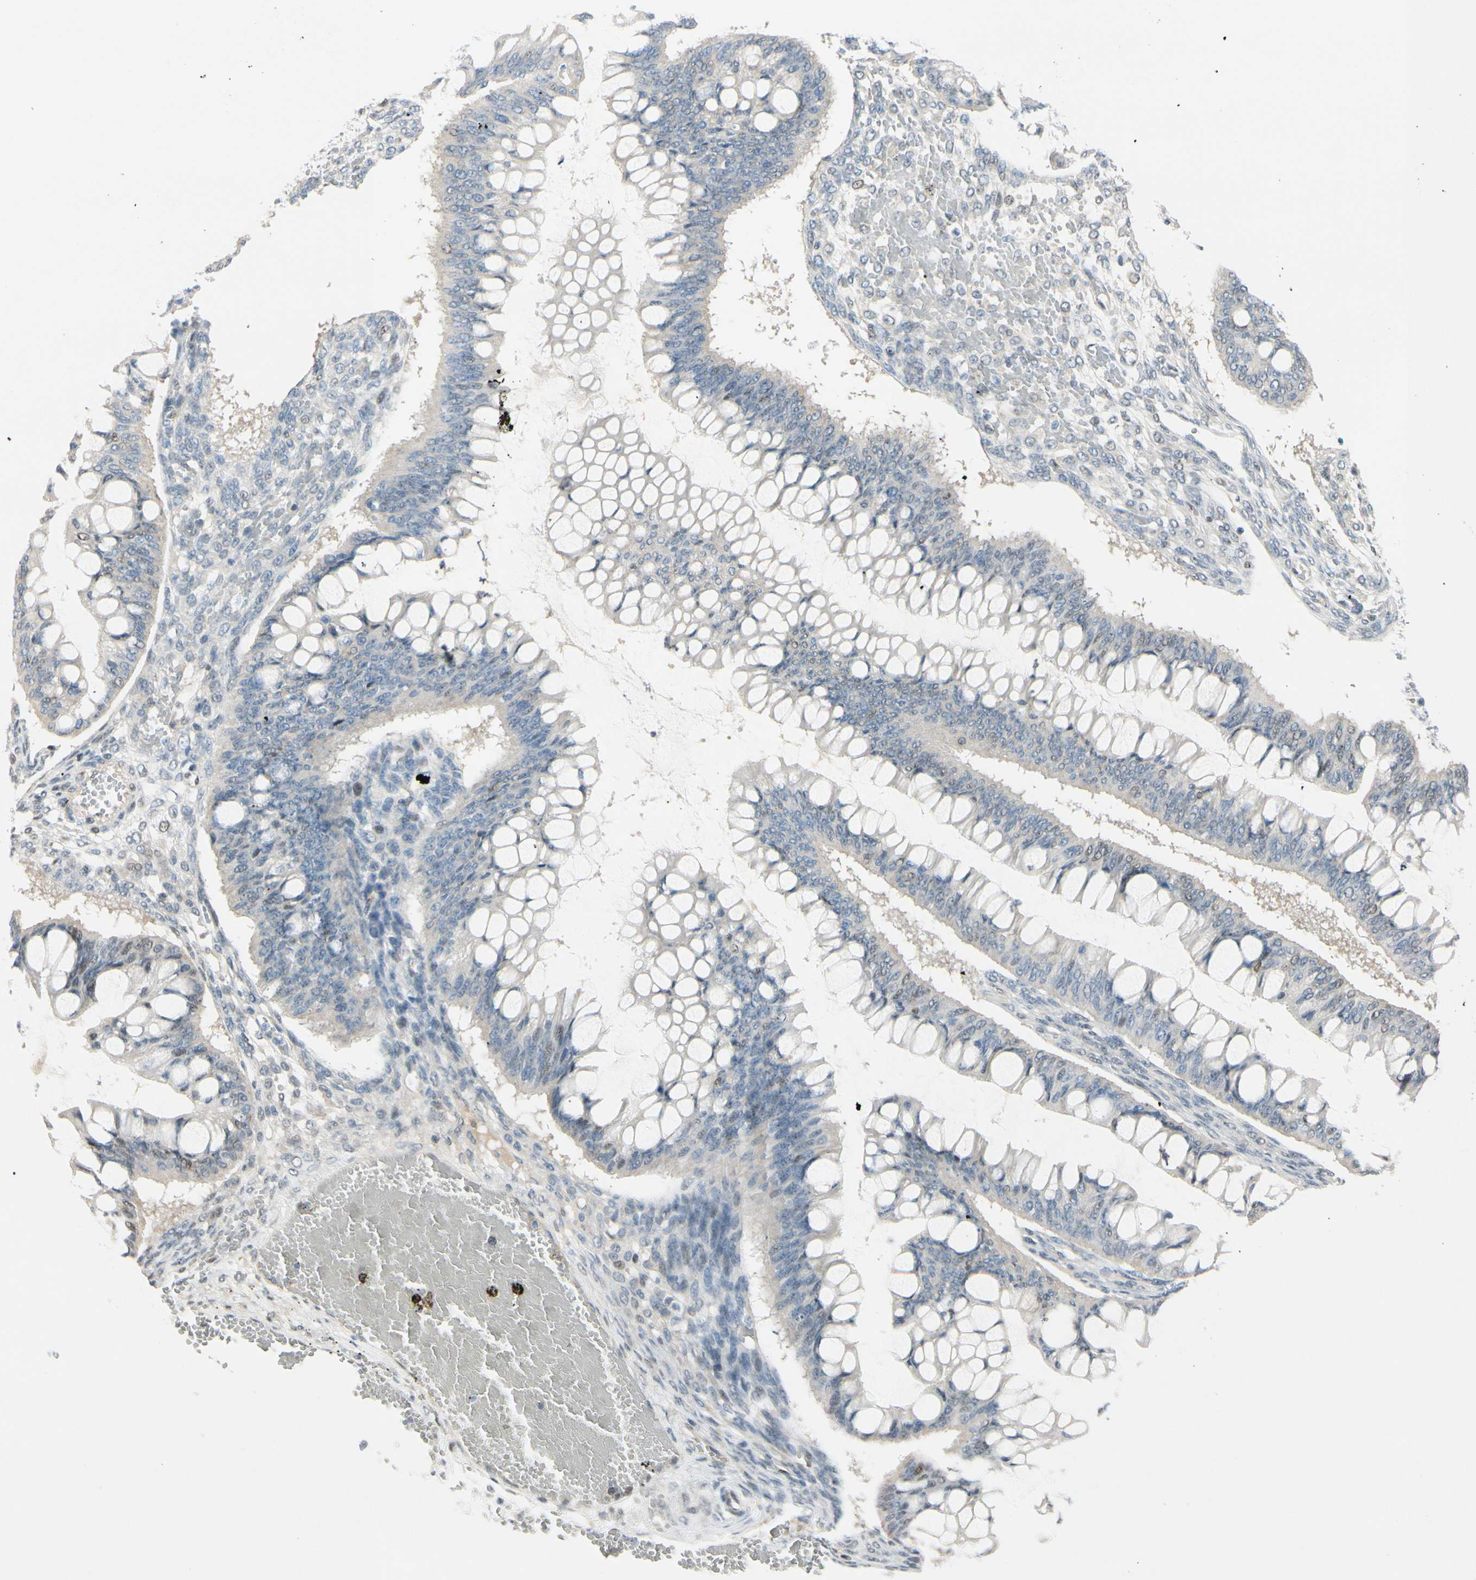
{"staining": {"intensity": "moderate", "quantity": "<25%", "location": "nuclear"}, "tissue": "ovarian cancer", "cell_type": "Tumor cells", "image_type": "cancer", "snomed": [{"axis": "morphology", "description": "Cystadenocarcinoma, mucinous, NOS"}, {"axis": "topography", "description": "Ovary"}], "caption": "The photomicrograph displays immunohistochemical staining of ovarian cancer (mucinous cystadenocarcinoma). There is moderate nuclear positivity is present in approximately <25% of tumor cells. (Stains: DAB (3,3'-diaminobenzidine) in brown, nuclei in blue, Microscopy: brightfield microscopy at high magnification).", "gene": "B4GALNT1", "patient": {"sex": "female", "age": 73}}